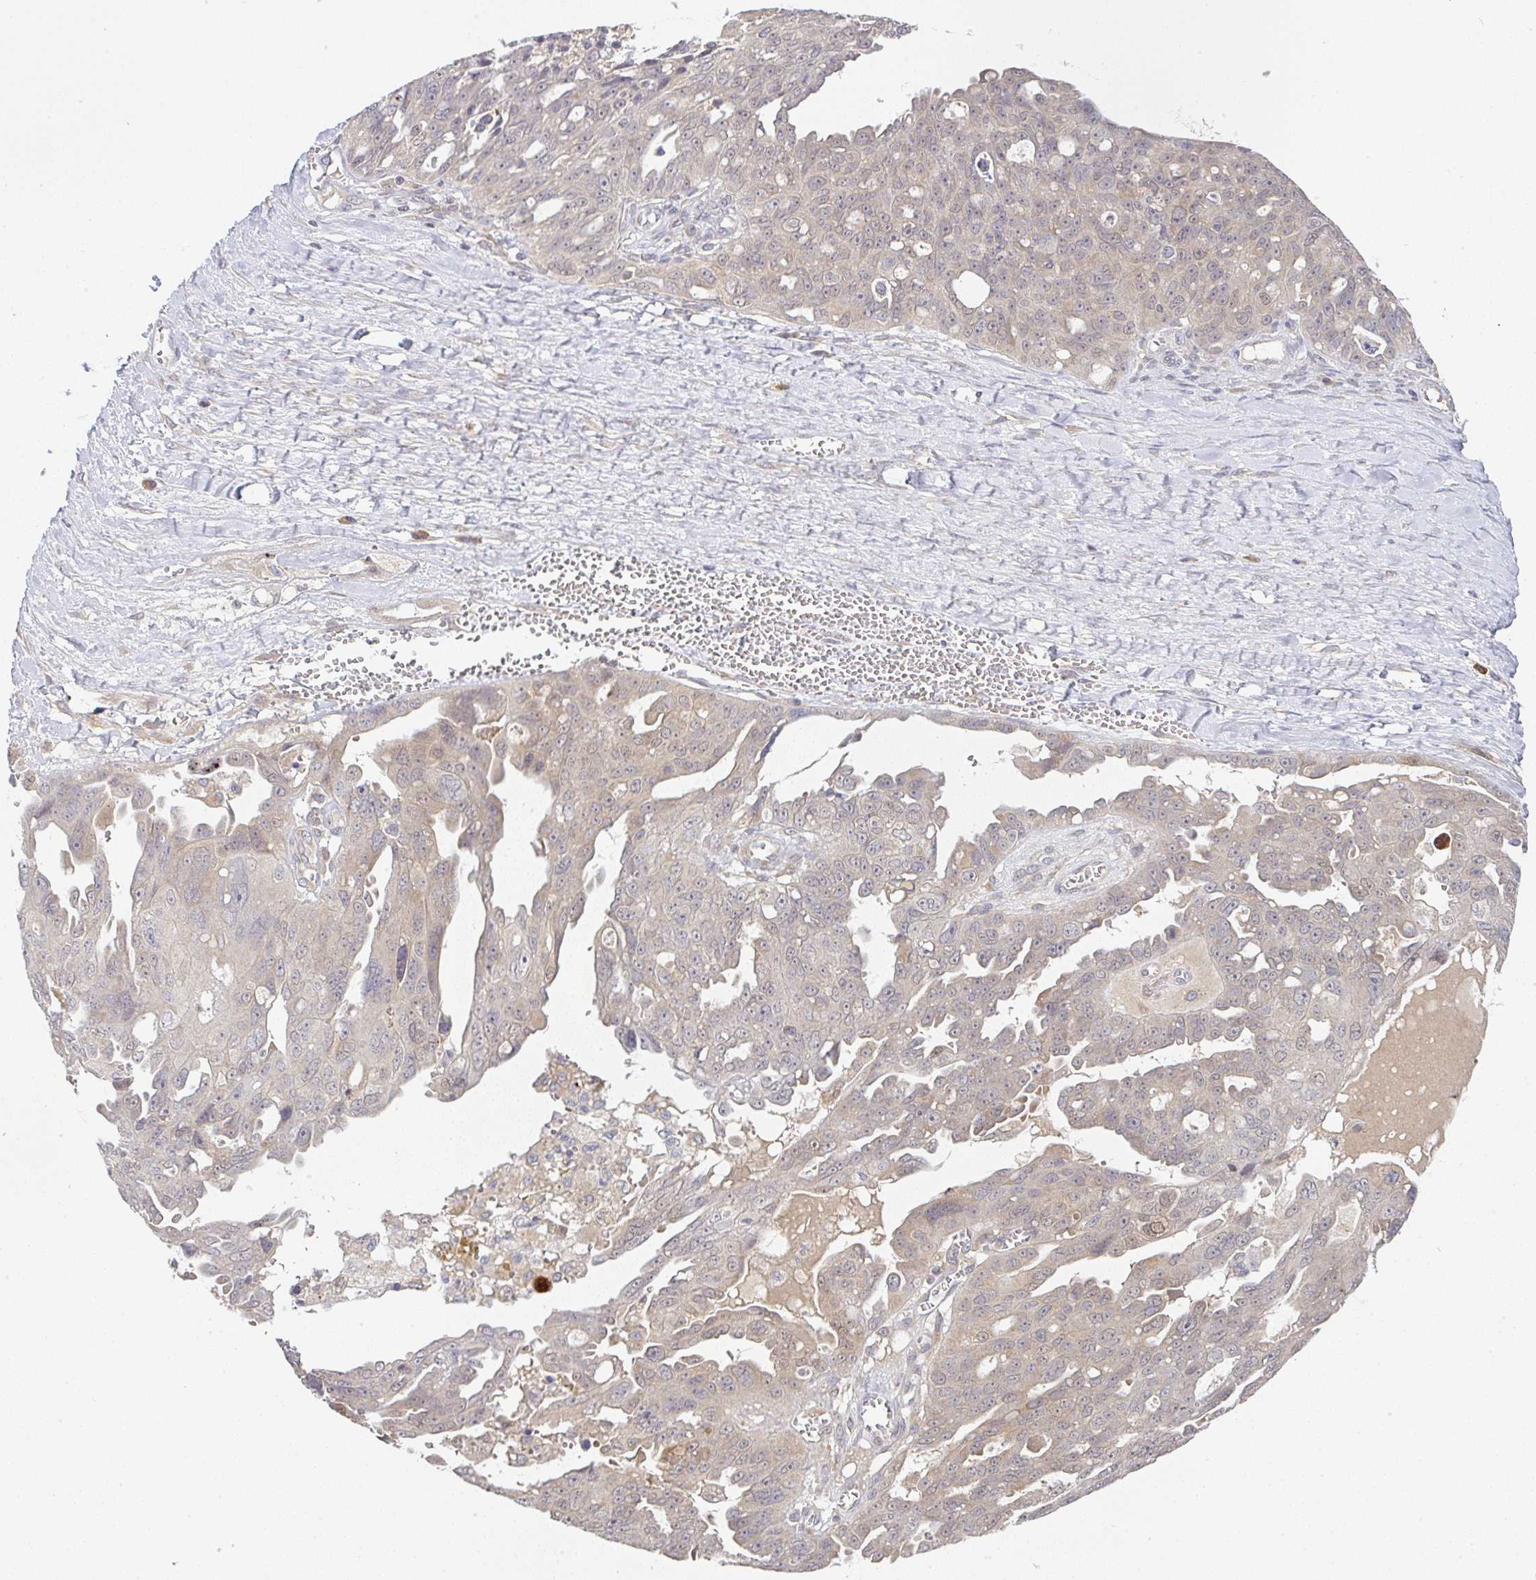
{"staining": {"intensity": "weak", "quantity": "25%-75%", "location": "cytoplasmic/membranous,nuclear"}, "tissue": "ovarian cancer", "cell_type": "Tumor cells", "image_type": "cancer", "snomed": [{"axis": "morphology", "description": "Carcinoma, endometroid"}, {"axis": "topography", "description": "Ovary"}], "caption": "Weak cytoplasmic/membranous and nuclear expression for a protein is seen in approximately 25%-75% of tumor cells of ovarian cancer using IHC.", "gene": "DERL2", "patient": {"sex": "female", "age": 70}}